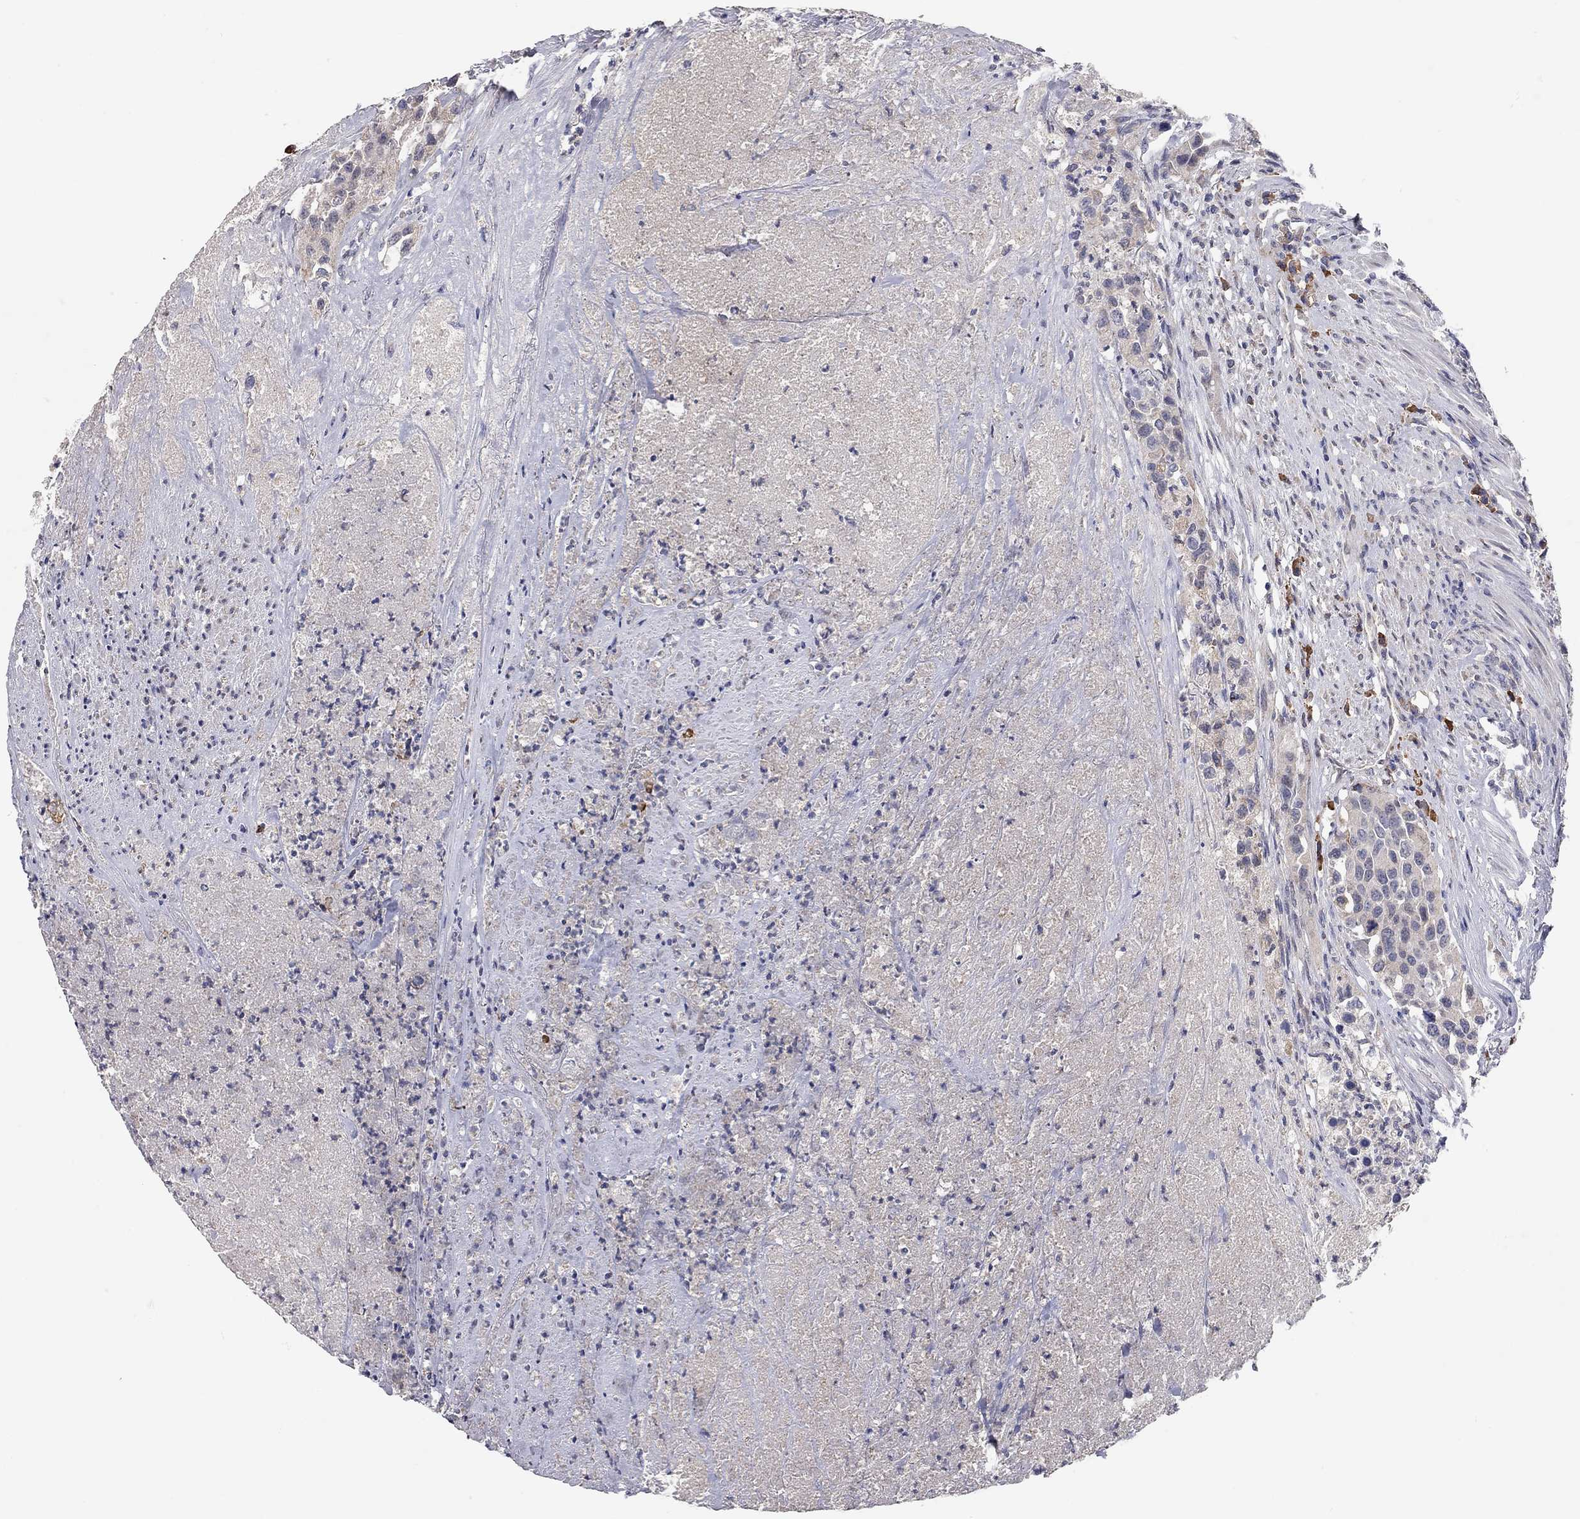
{"staining": {"intensity": "negative", "quantity": "none", "location": "none"}, "tissue": "urothelial cancer", "cell_type": "Tumor cells", "image_type": "cancer", "snomed": [{"axis": "morphology", "description": "Urothelial carcinoma, High grade"}, {"axis": "topography", "description": "Urinary bladder"}], "caption": "Tumor cells are negative for protein expression in human urothelial cancer. Brightfield microscopy of IHC stained with DAB (brown) and hematoxylin (blue), captured at high magnification.", "gene": "XAGE2", "patient": {"sex": "female", "age": 73}}